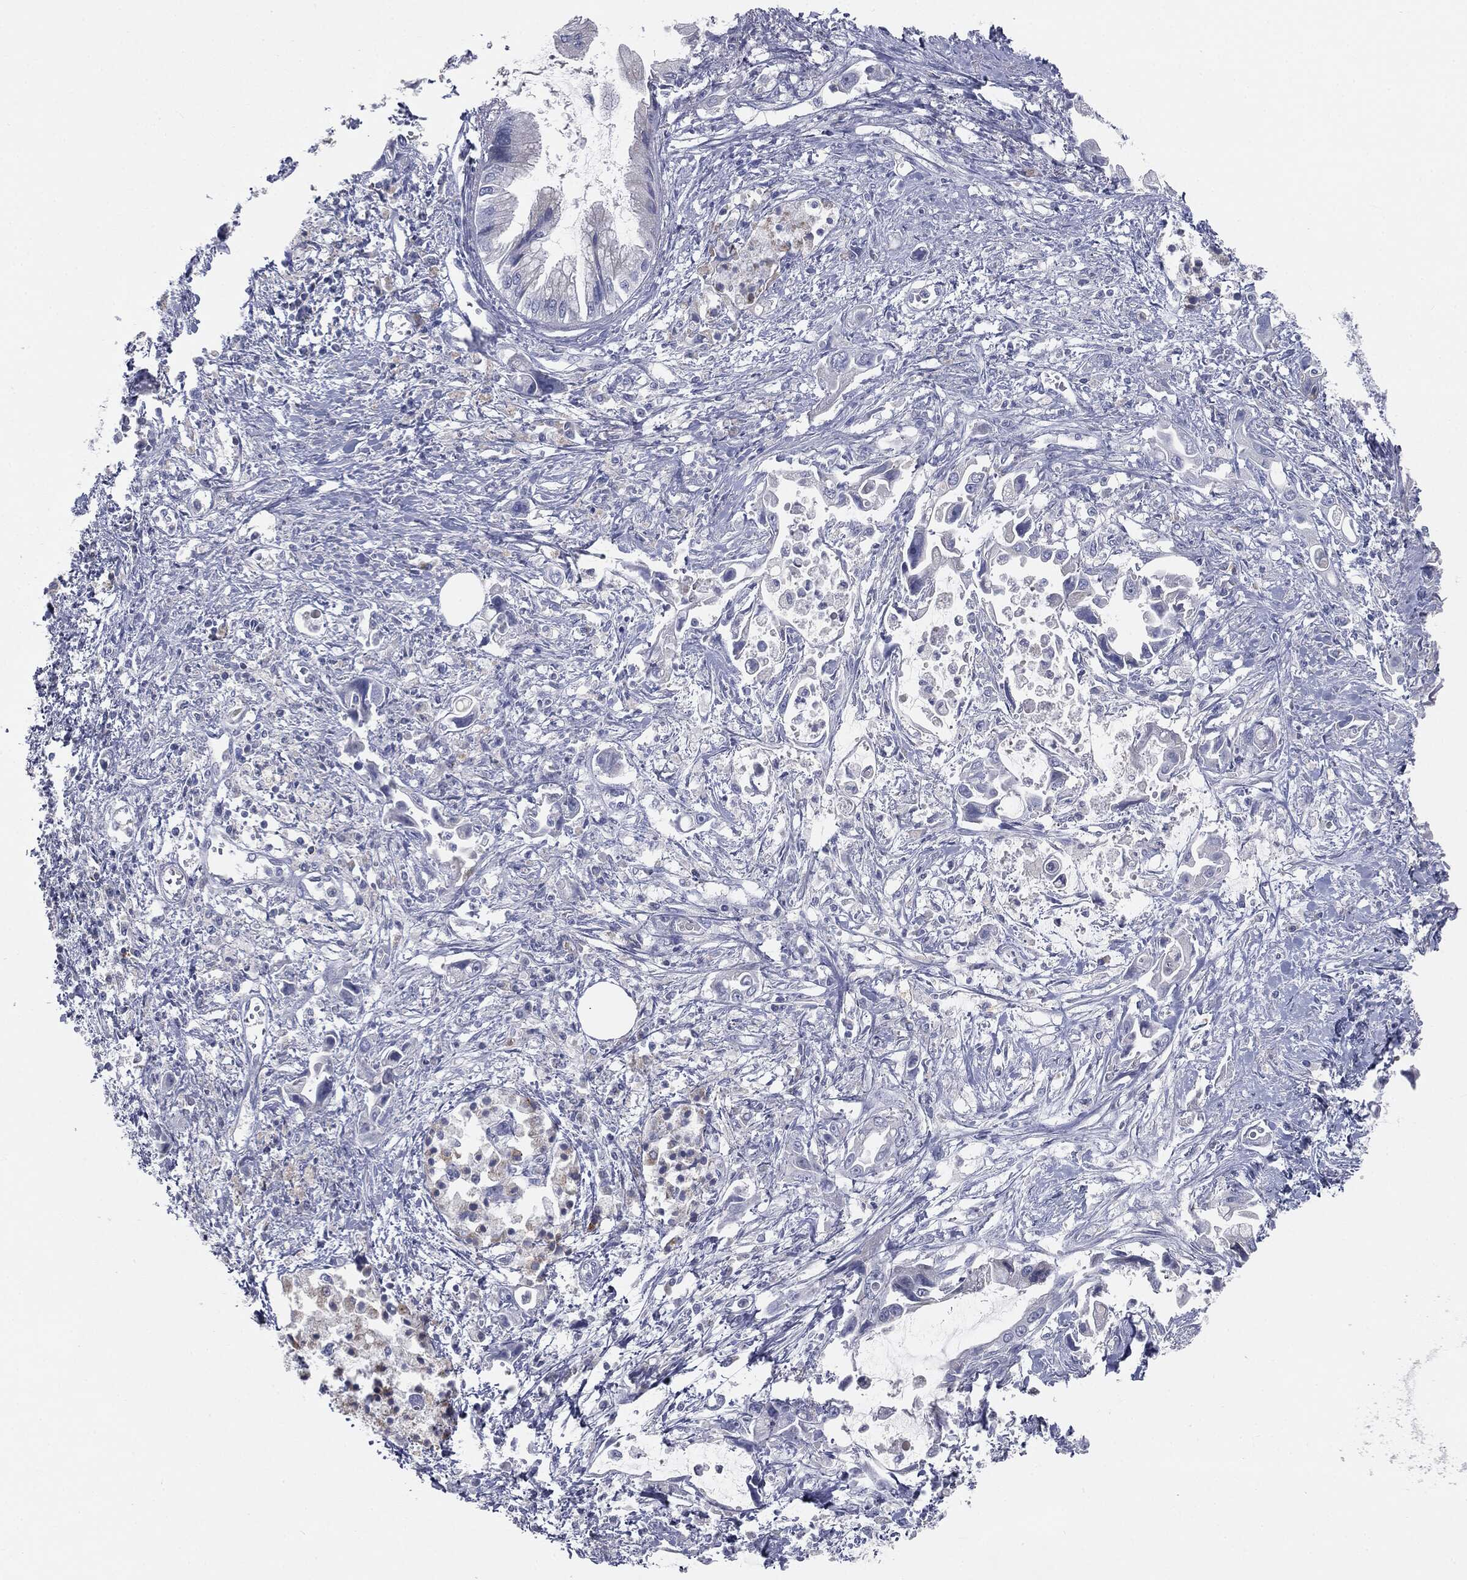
{"staining": {"intensity": "negative", "quantity": "none", "location": "none"}, "tissue": "pancreatic cancer", "cell_type": "Tumor cells", "image_type": "cancer", "snomed": [{"axis": "morphology", "description": "Adenocarcinoma, NOS"}, {"axis": "topography", "description": "Pancreas"}], "caption": "Immunohistochemical staining of pancreatic adenocarcinoma shows no significant expression in tumor cells.", "gene": "CAV3", "patient": {"sex": "male", "age": 84}}